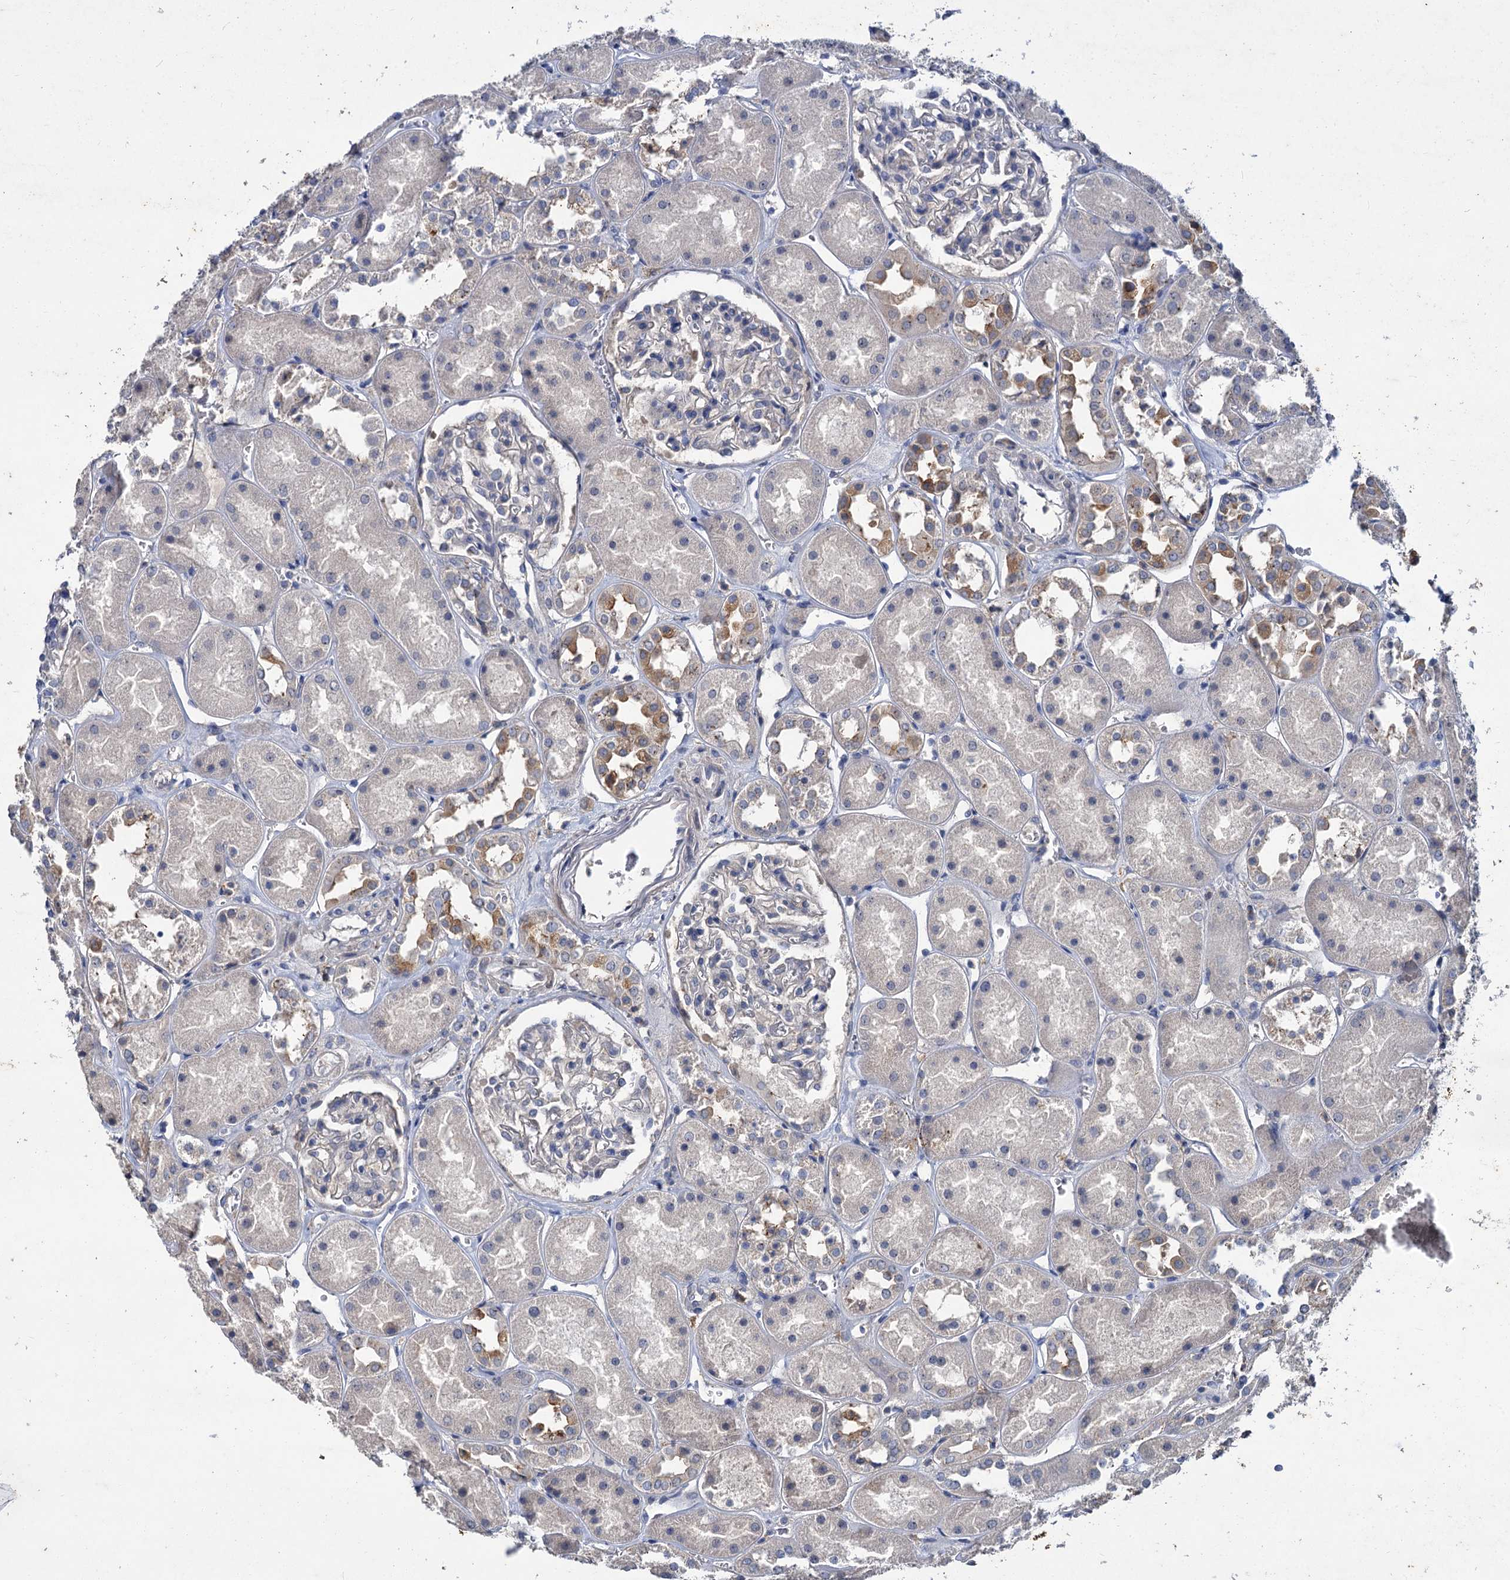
{"staining": {"intensity": "negative", "quantity": "none", "location": "none"}, "tissue": "kidney", "cell_type": "Cells in glomeruli", "image_type": "normal", "snomed": [{"axis": "morphology", "description": "Normal tissue, NOS"}, {"axis": "topography", "description": "Kidney"}], "caption": "DAB (3,3'-diaminobenzidine) immunohistochemical staining of normal kidney displays no significant positivity in cells in glomeruli.", "gene": "ATP9A", "patient": {"sex": "male", "age": 70}}